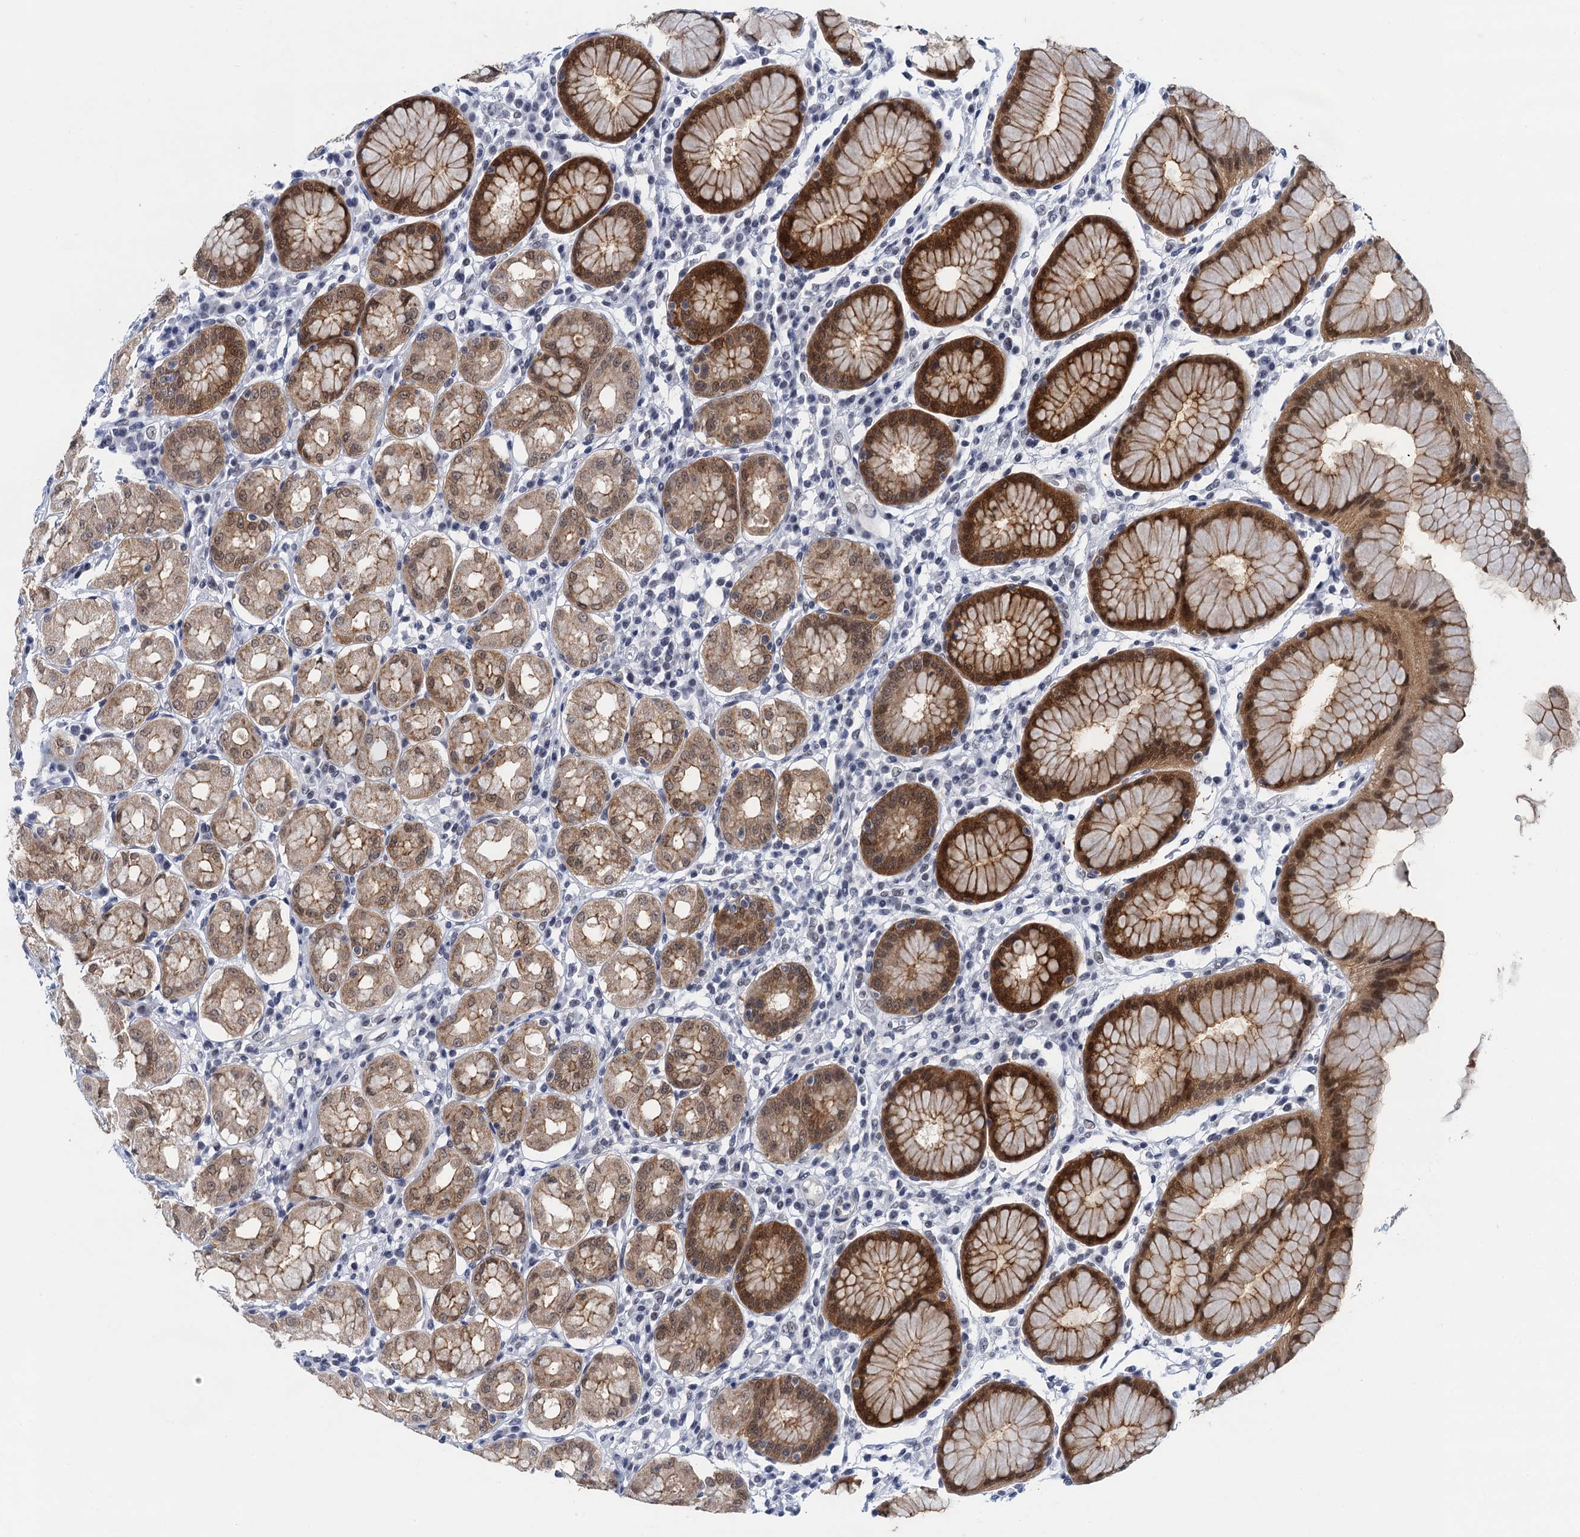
{"staining": {"intensity": "strong", "quantity": "25%-75%", "location": "cytoplasmic/membranous,nuclear"}, "tissue": "stomach", "cell_type": "Glandular cells", "image_type": "normal", "snomed": [{"axis": "morphology", "description": "Normal tissue, NOS"}, {"axis": "topography", "description": "Stomach"}, {"axis": "topography", "description": "Stomach, lower"}], "caption": "Immunohistochemistry (IHC) of unremarkable stomach shows high levels of strong cytoplasmic/membranous,nuclear staining in about 25%-75% of glandular cells.", "gene": "EPS8L1", "patient": {"sex": "female", "age": 56}}